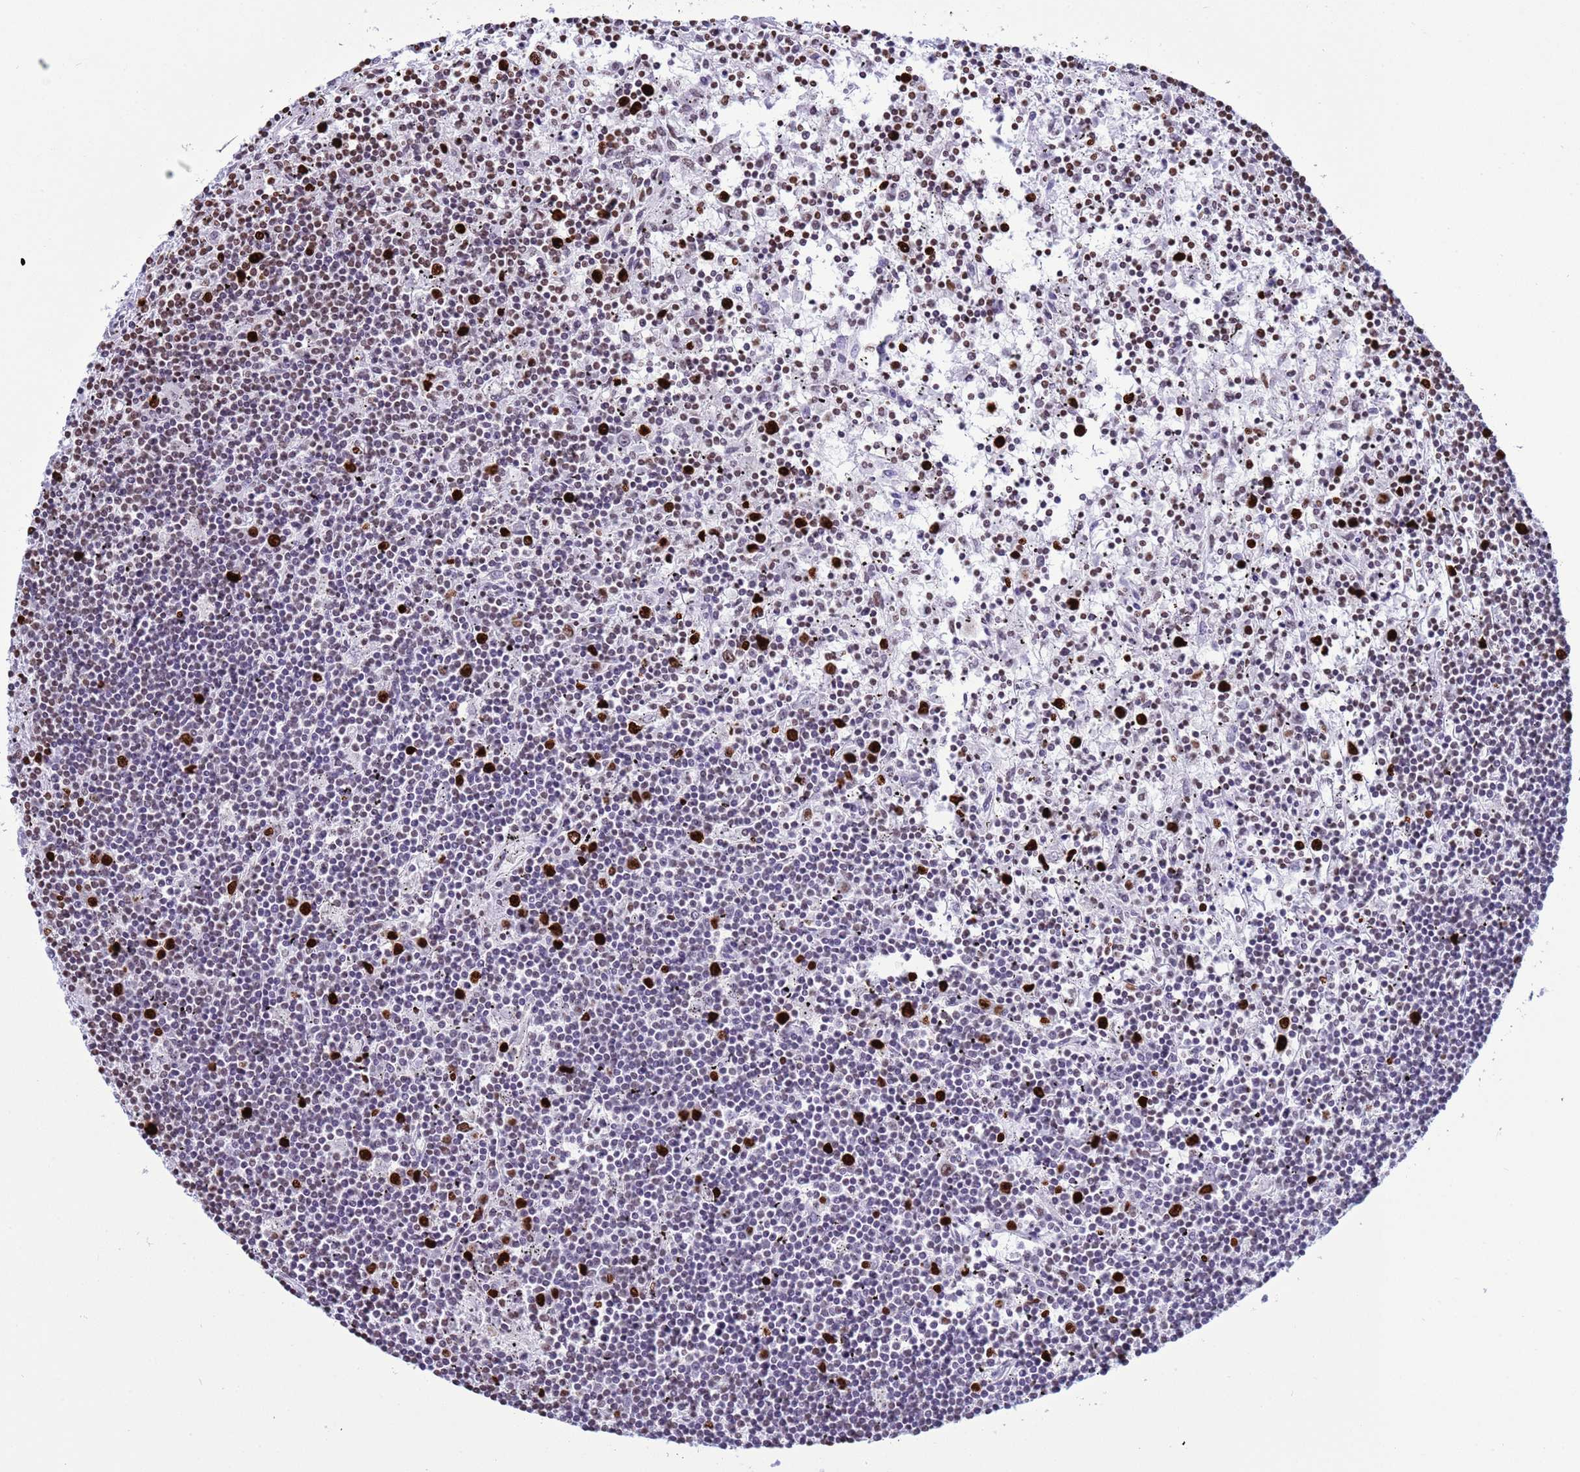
{"staining": {"intensity": "strong", "quantity": "<25%", "location": "nuclear"}, "tissue": "lymphoma", "cell_type": "Tumor cells", "image_type": "cancer", "snomed": [{"axis": "morphology", "description": "Malignant lymphoma, non-Hodgkin's type, Low grade"}, {"axis": "topography", "description": "Spleen"}], "caption": "About <25% of tumor cells in malignant lymphoma, non-Hodgkin's type (low-grade) display strong nuclear protein staining as visualized by brown immunohistochemical staining.", "gene": "H4C8", "patient": {"sex": "male", "age": 76}}